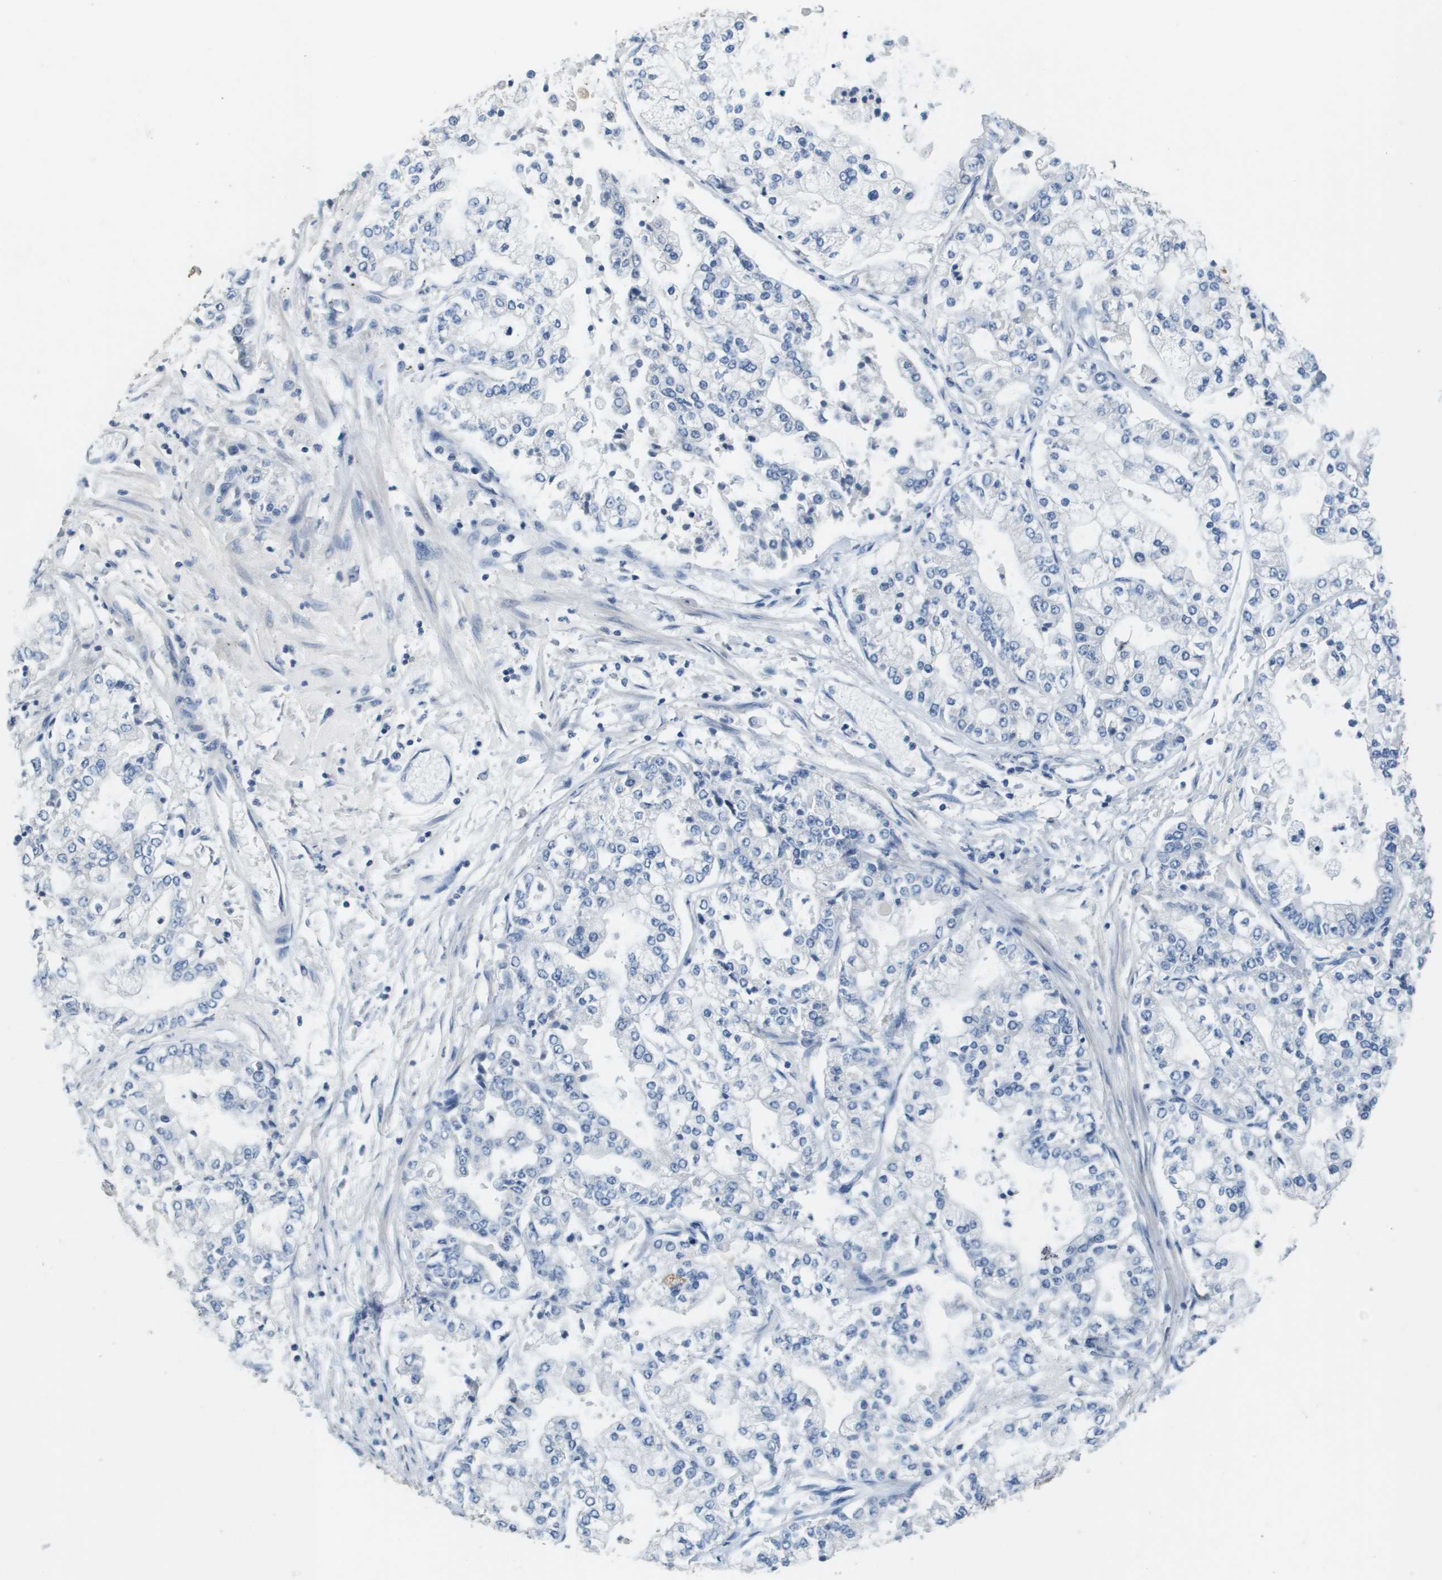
{"staining": {"intensity": "negative", "quantity": "none", "location": "none"}, "tissue": "stomach cancer", "cell_type": "Tumor cells", "image_type": "cancer", "snomed": [{"axis": "morphology", "description": "Adenocarcinoma, NOS"}, {"axis": "topography", "description": "Stomach"}], "caption": "This photomicrograph is of stomach cancer stained with IHC to label a protein in brown with the nuclei are counter-stained blue. There is no positivity in tumor cells.", "gene": "MT3", "patient": {"sex": "male", "age": 76}}